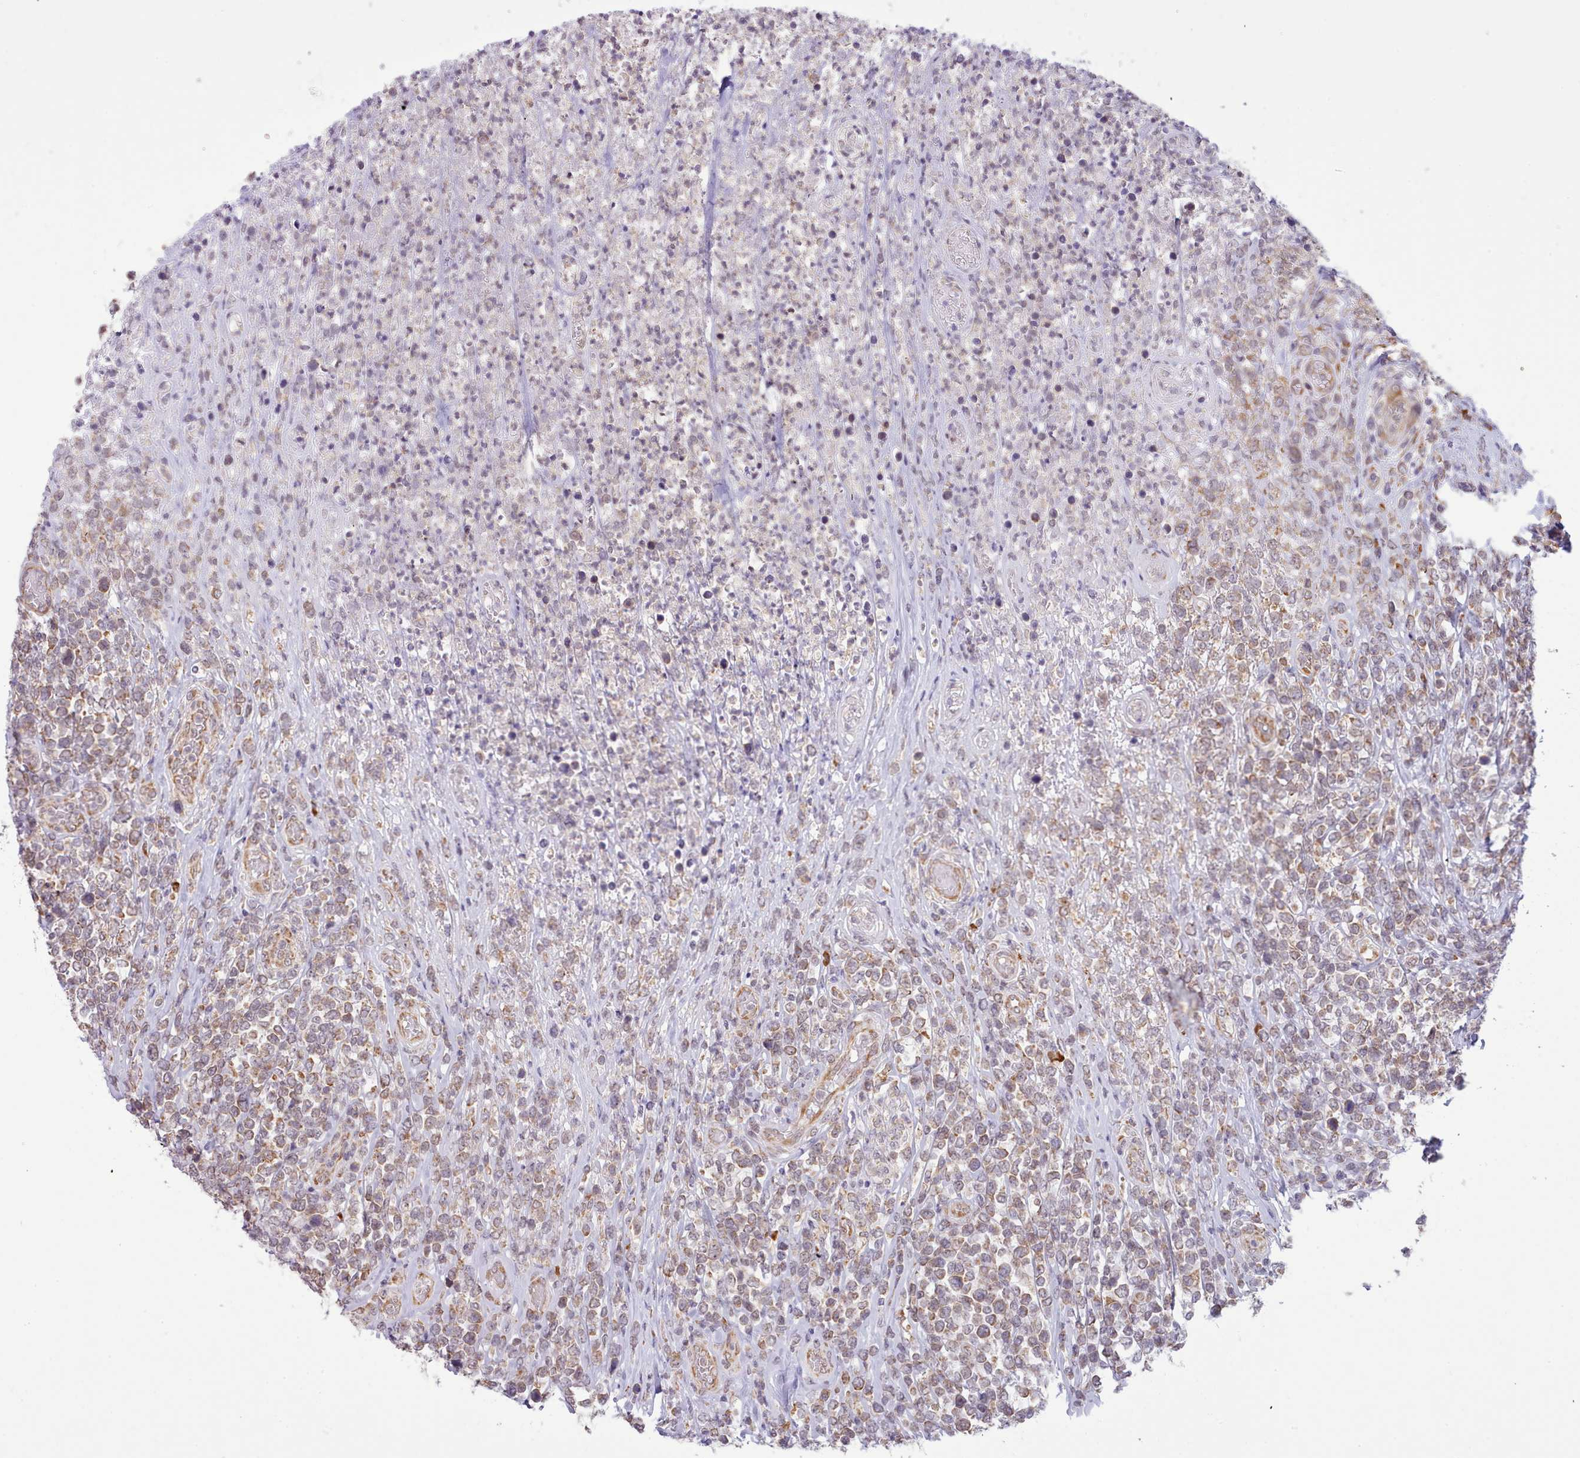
{"staining": {"intensity": "moderate", "quantity": "25%-75%", "location": "cytoplasmic/membranous"}, "tissue": "lymphoma", "cell_type": "Tumor cells", "image_type": "cancer", "snomed": [{"axis": "morphology", "description": "Malignant lymphoma, non-Hodgkin's type, High grade"}, {"axis": "topography", "description": "Soft tissue"}], "caption": "Malignant lymphoma, non-Hodgkin's type (high-grade) was stained to show a protein in brown. There is medium levels of moderate cytoplasmic/membranous expression in about 25%-75% of tumor cells.", "gene": "SEC61B", "patient": {"sex": "female", "age": 56}}